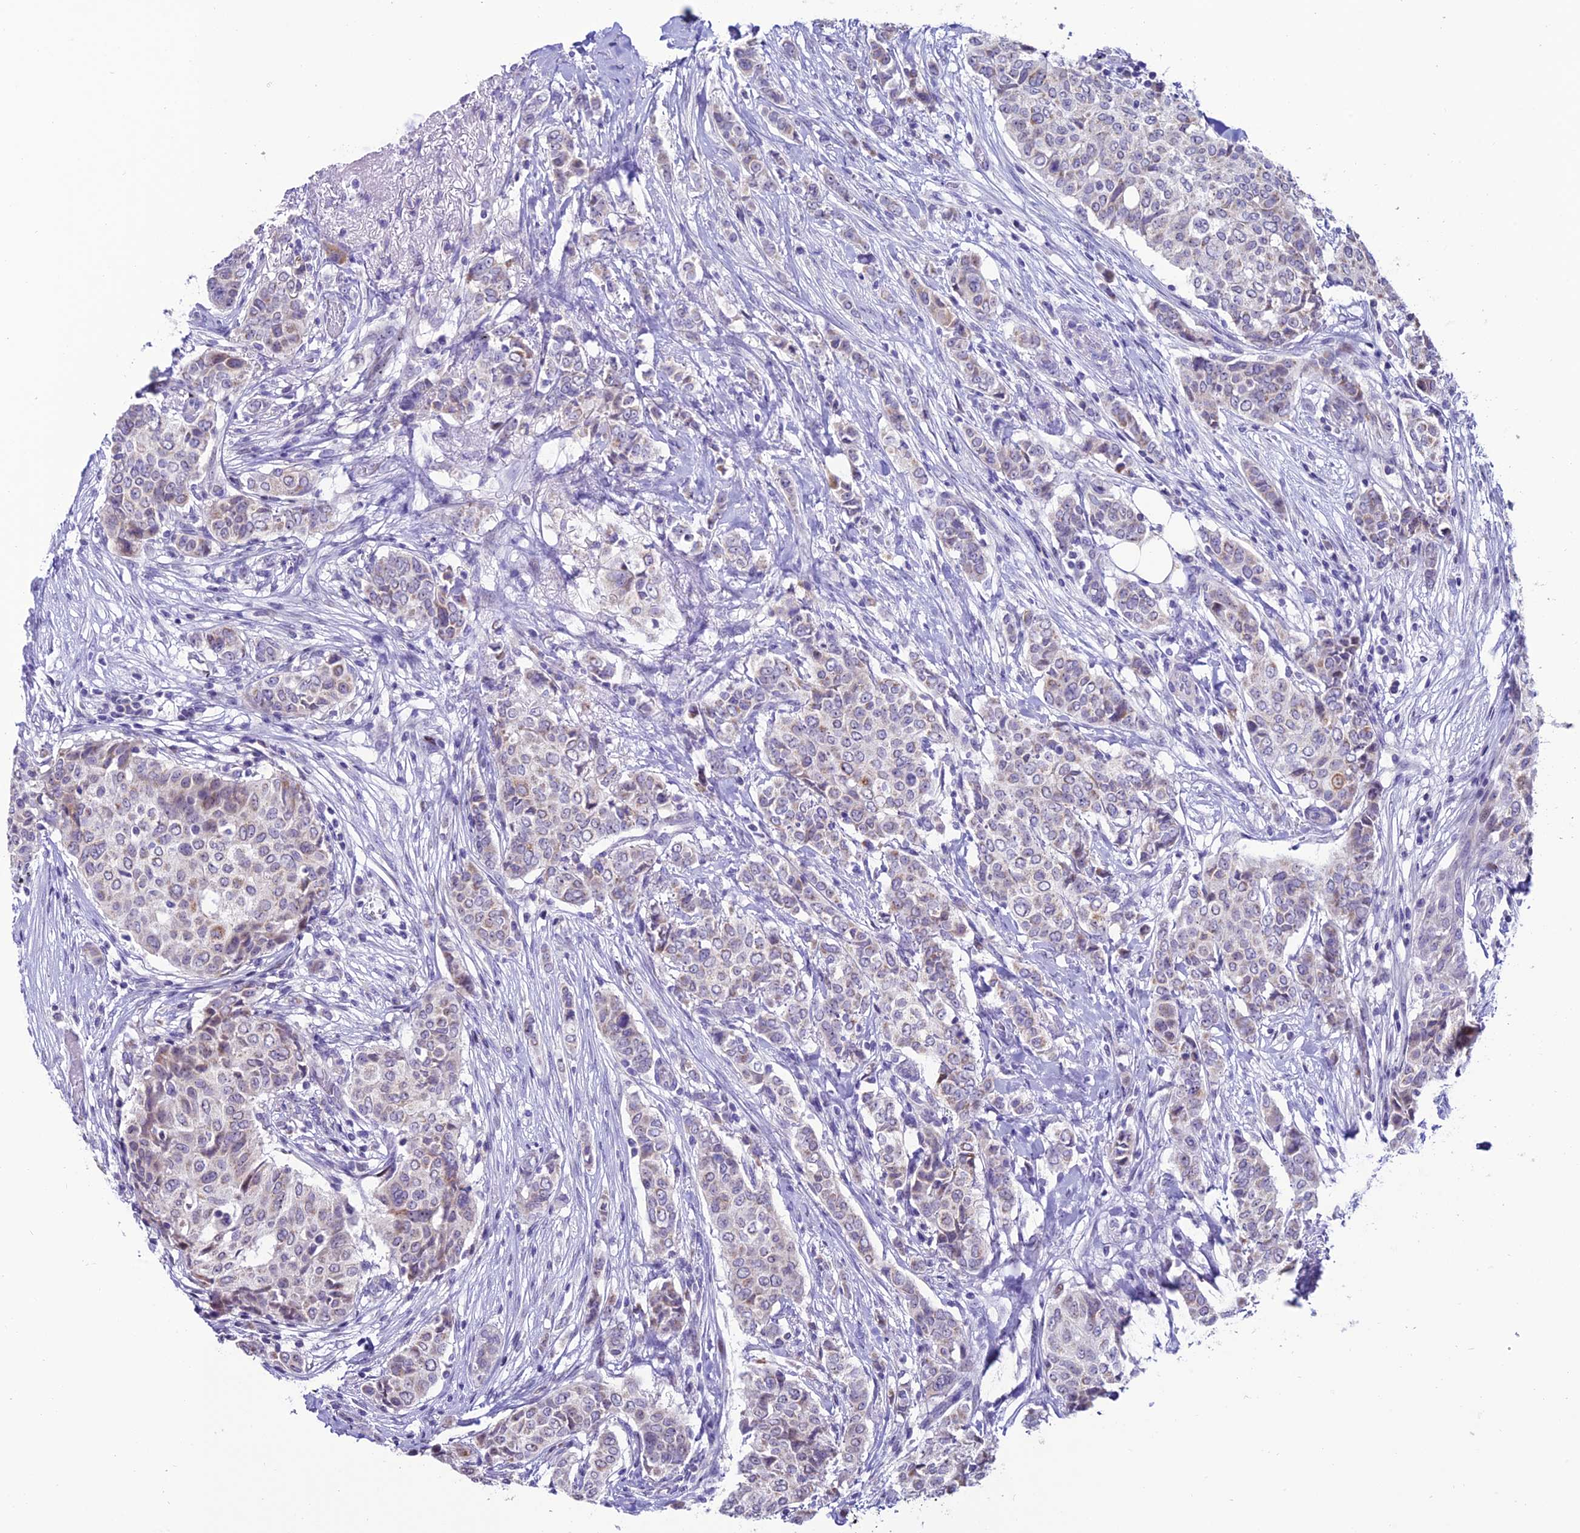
{"staining": {"intensity": "weak", "quantity": "25%-75%", "location": "cytoplasmic/membranous"}, "tissue": "breast cancer", "cell_type": "Tumor cells", "image_type": "cancer", "snomed": [{"axis": "morphology", "description": "Lobular carcinoma"}, {"axis": "topography", "description": "Breast"}], "caption": "Protein expression analysis of human breast cancer (lobular carcinoma) reveals weak cytoplasmic/membranous positivity in about 25%-75% of tumor cells. The protein is stained brown, and the nuclei are stained in blue (DAB IHC with brightfield microscopy, high magnification).", "gene": "SLC10A1", "patient": {"sex": "female", "age": 51}}